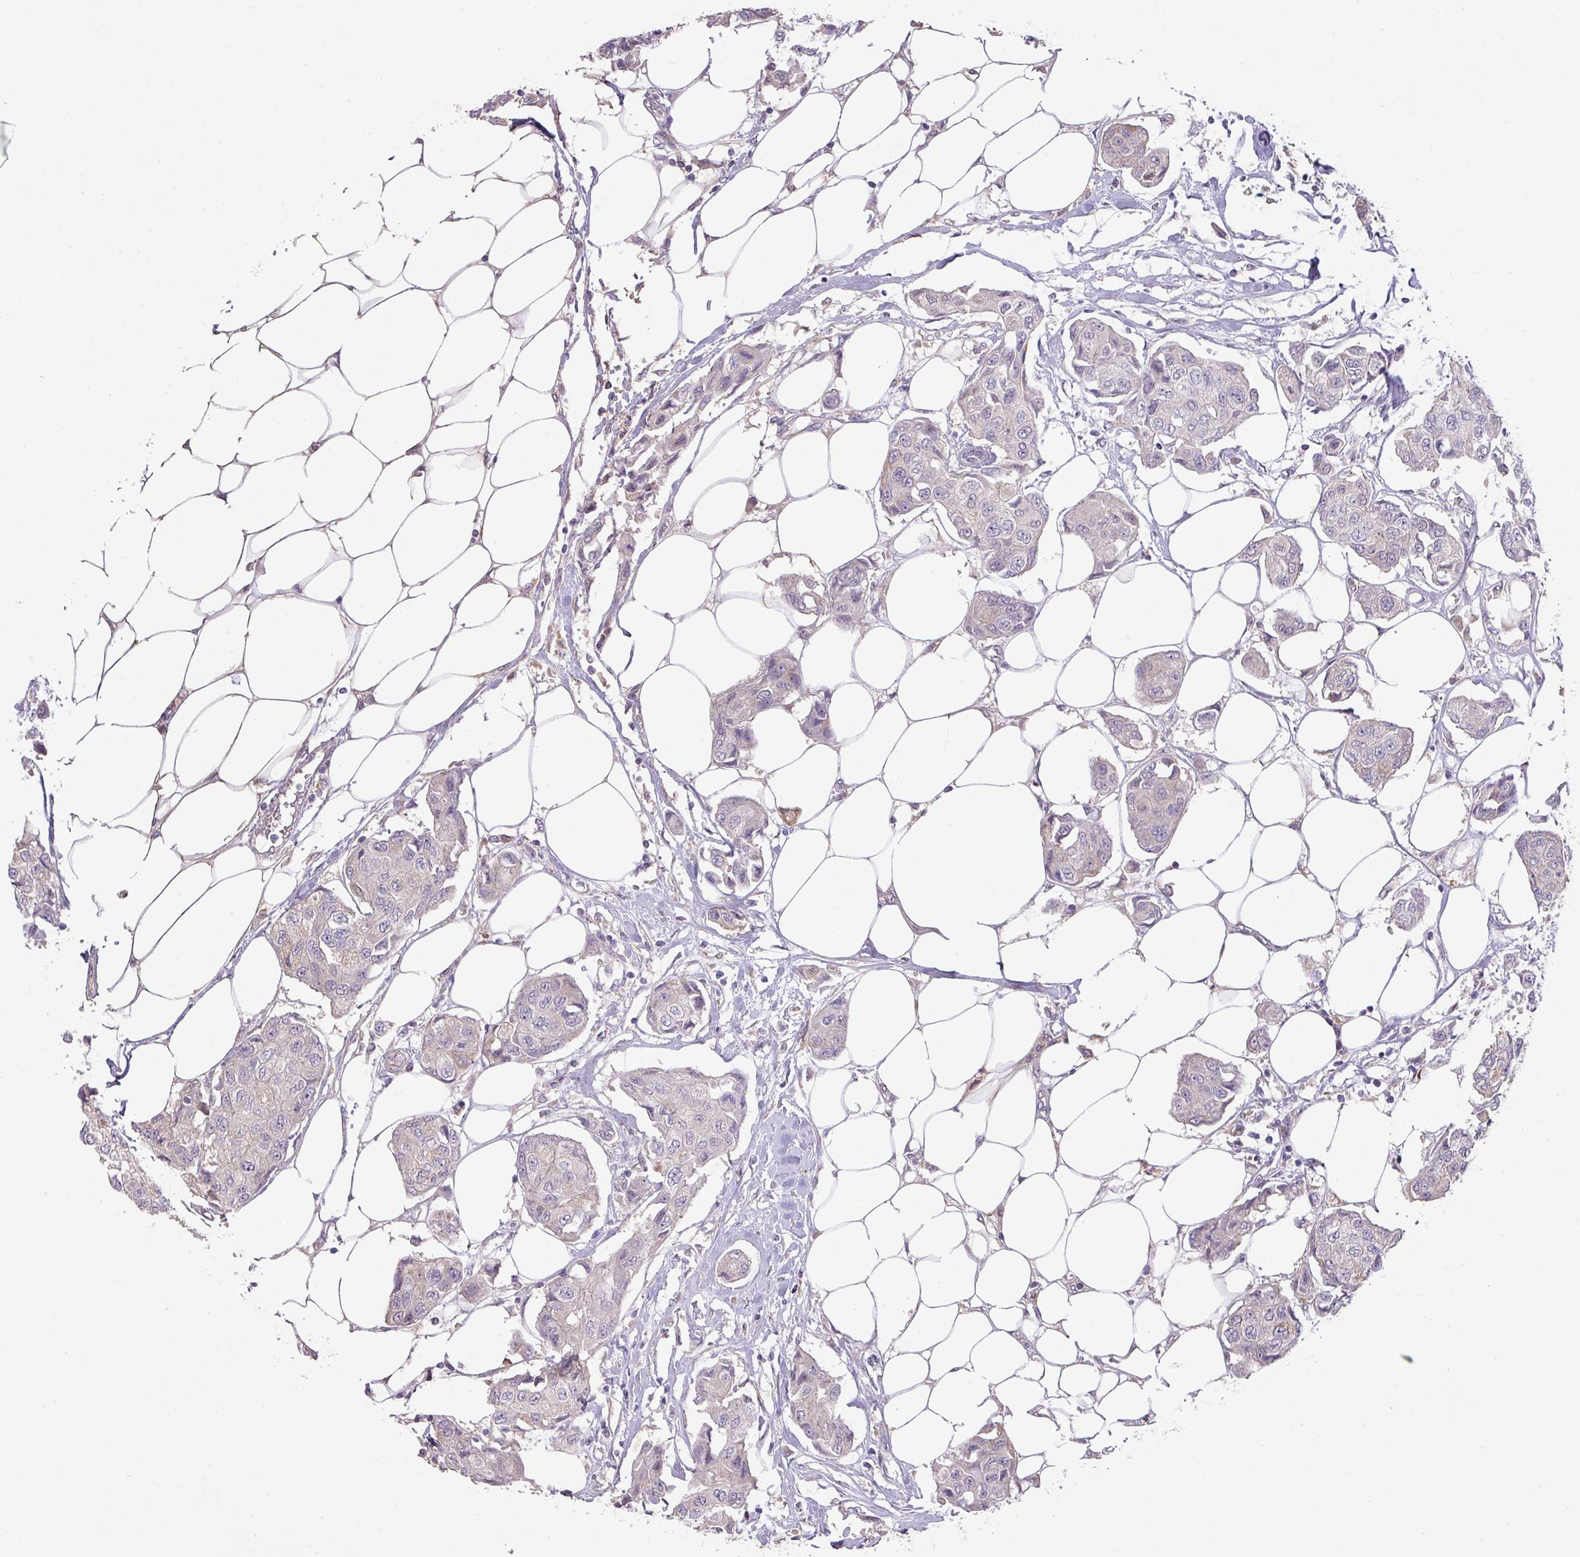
{"staining": {"intensity": "negative", "quantity": "none", "location": "none"}, "tissue": "breast cancer", "cell_type": "Tumor cells", "image_type": "cancer", "snomed": [{"axis": "morphology", "description": "Duct carcinoma"}, {"axis": "topography", "description": "Breast"}, {"axis": "topography", "description": "Lymph node"}], "caption": "Protein analysis of intraductal carcinoma (breast) demonstrates no significant staining in tumor cells.", "gene": "PRADC1", "patient": {"sex": "female", "age": 80}}